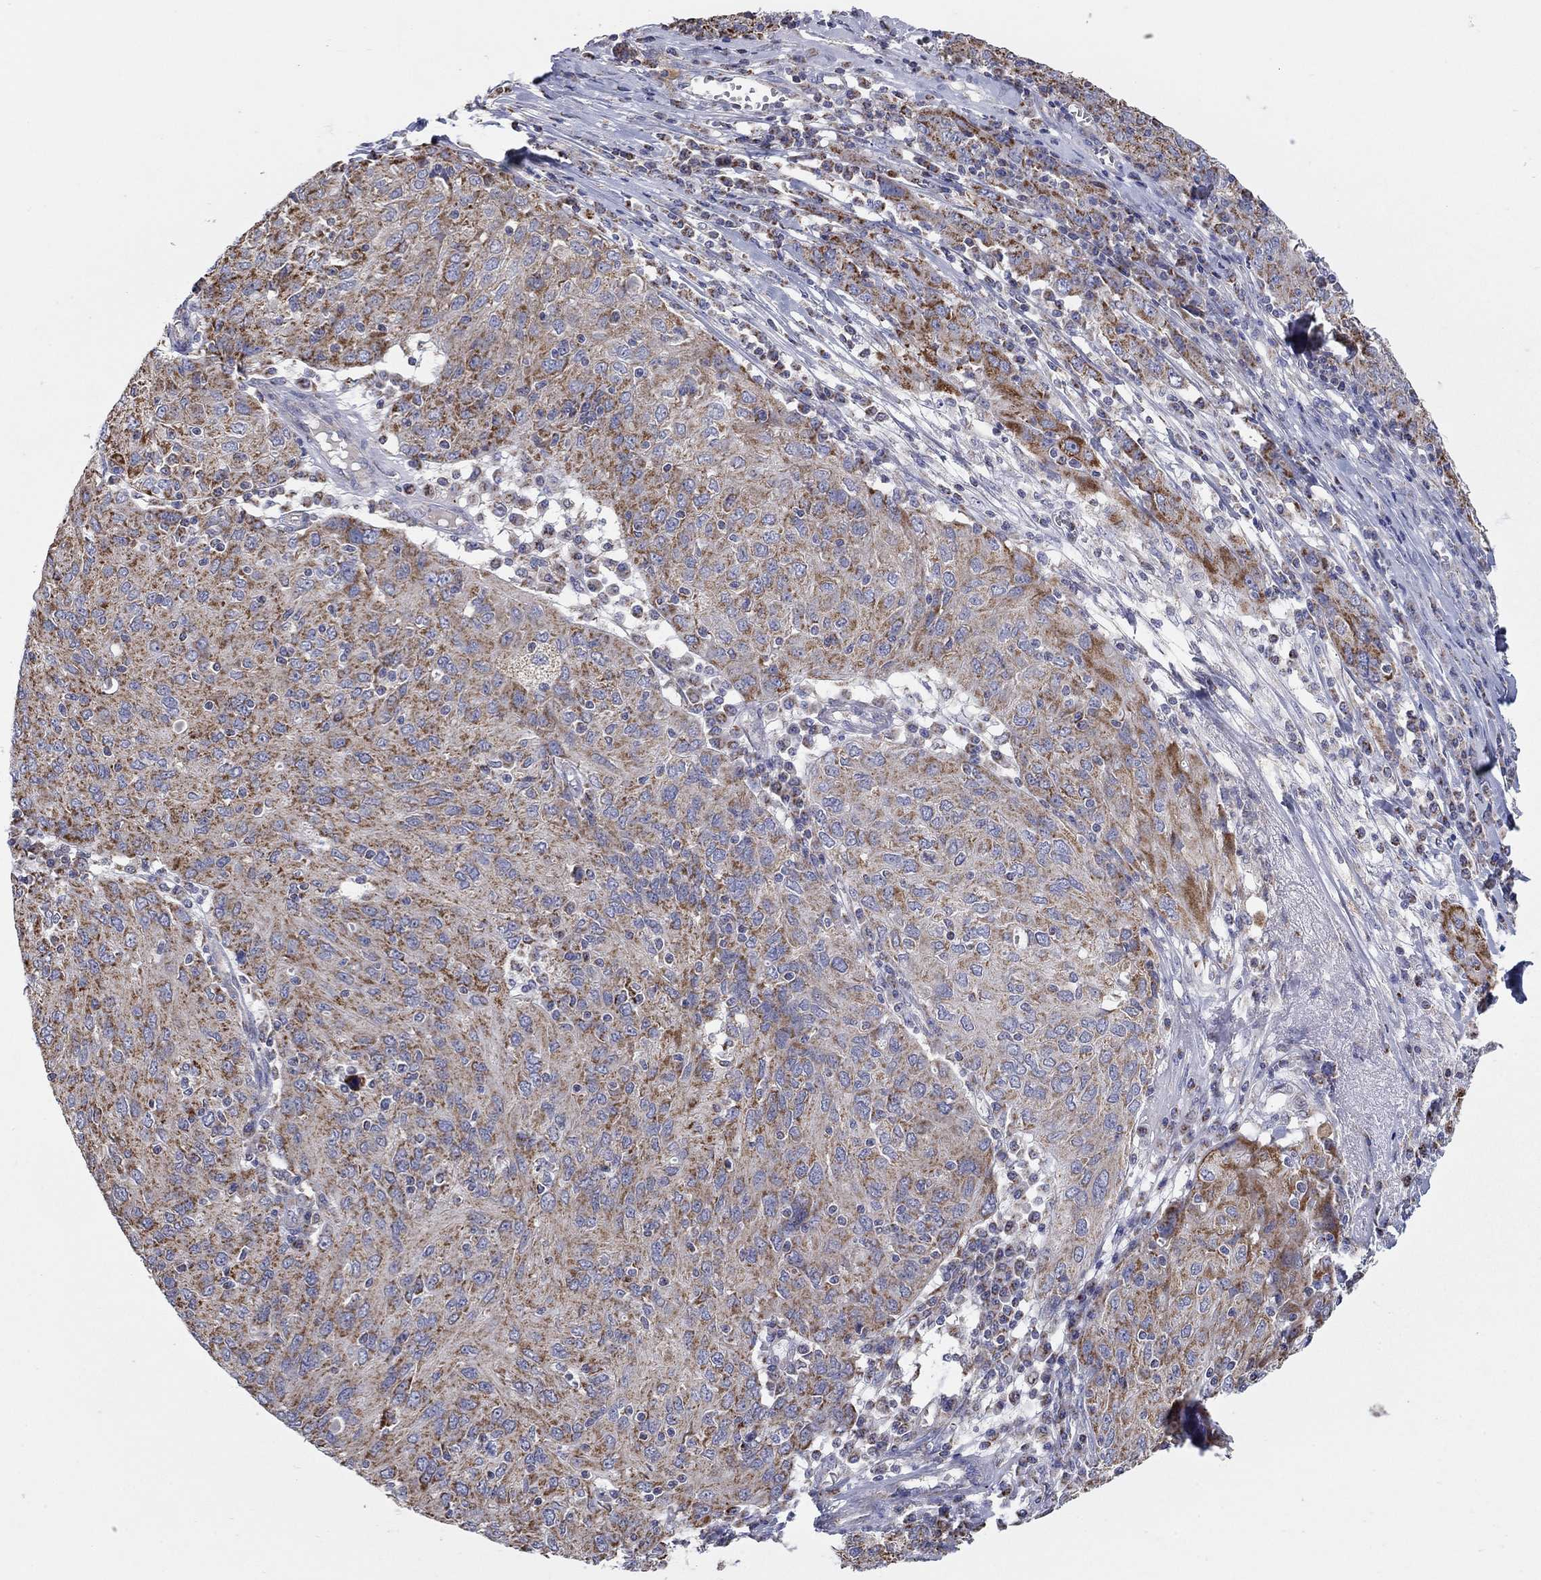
{"staining": {"intensity": "moderate", "quantity": ">75%", "location": "cytoplasmic/membranous"}, "tissue": "ovarian cancer", "cell_type": "Tumor cells", "image_type": "cancer", "snomed": [{"axis": "morphology", "description": "Carcinoma, endometroid"}, {"axis": "topography", "description": "Ovary"}], "caption": "A brown stain highlights moderate cytoplasmic/membranous positivity of a protein in ovarian cancer (endometroid carcinoma) tumor cells.", "gene": "HPS5", "patient": {"sex": "female", "age": 50}}